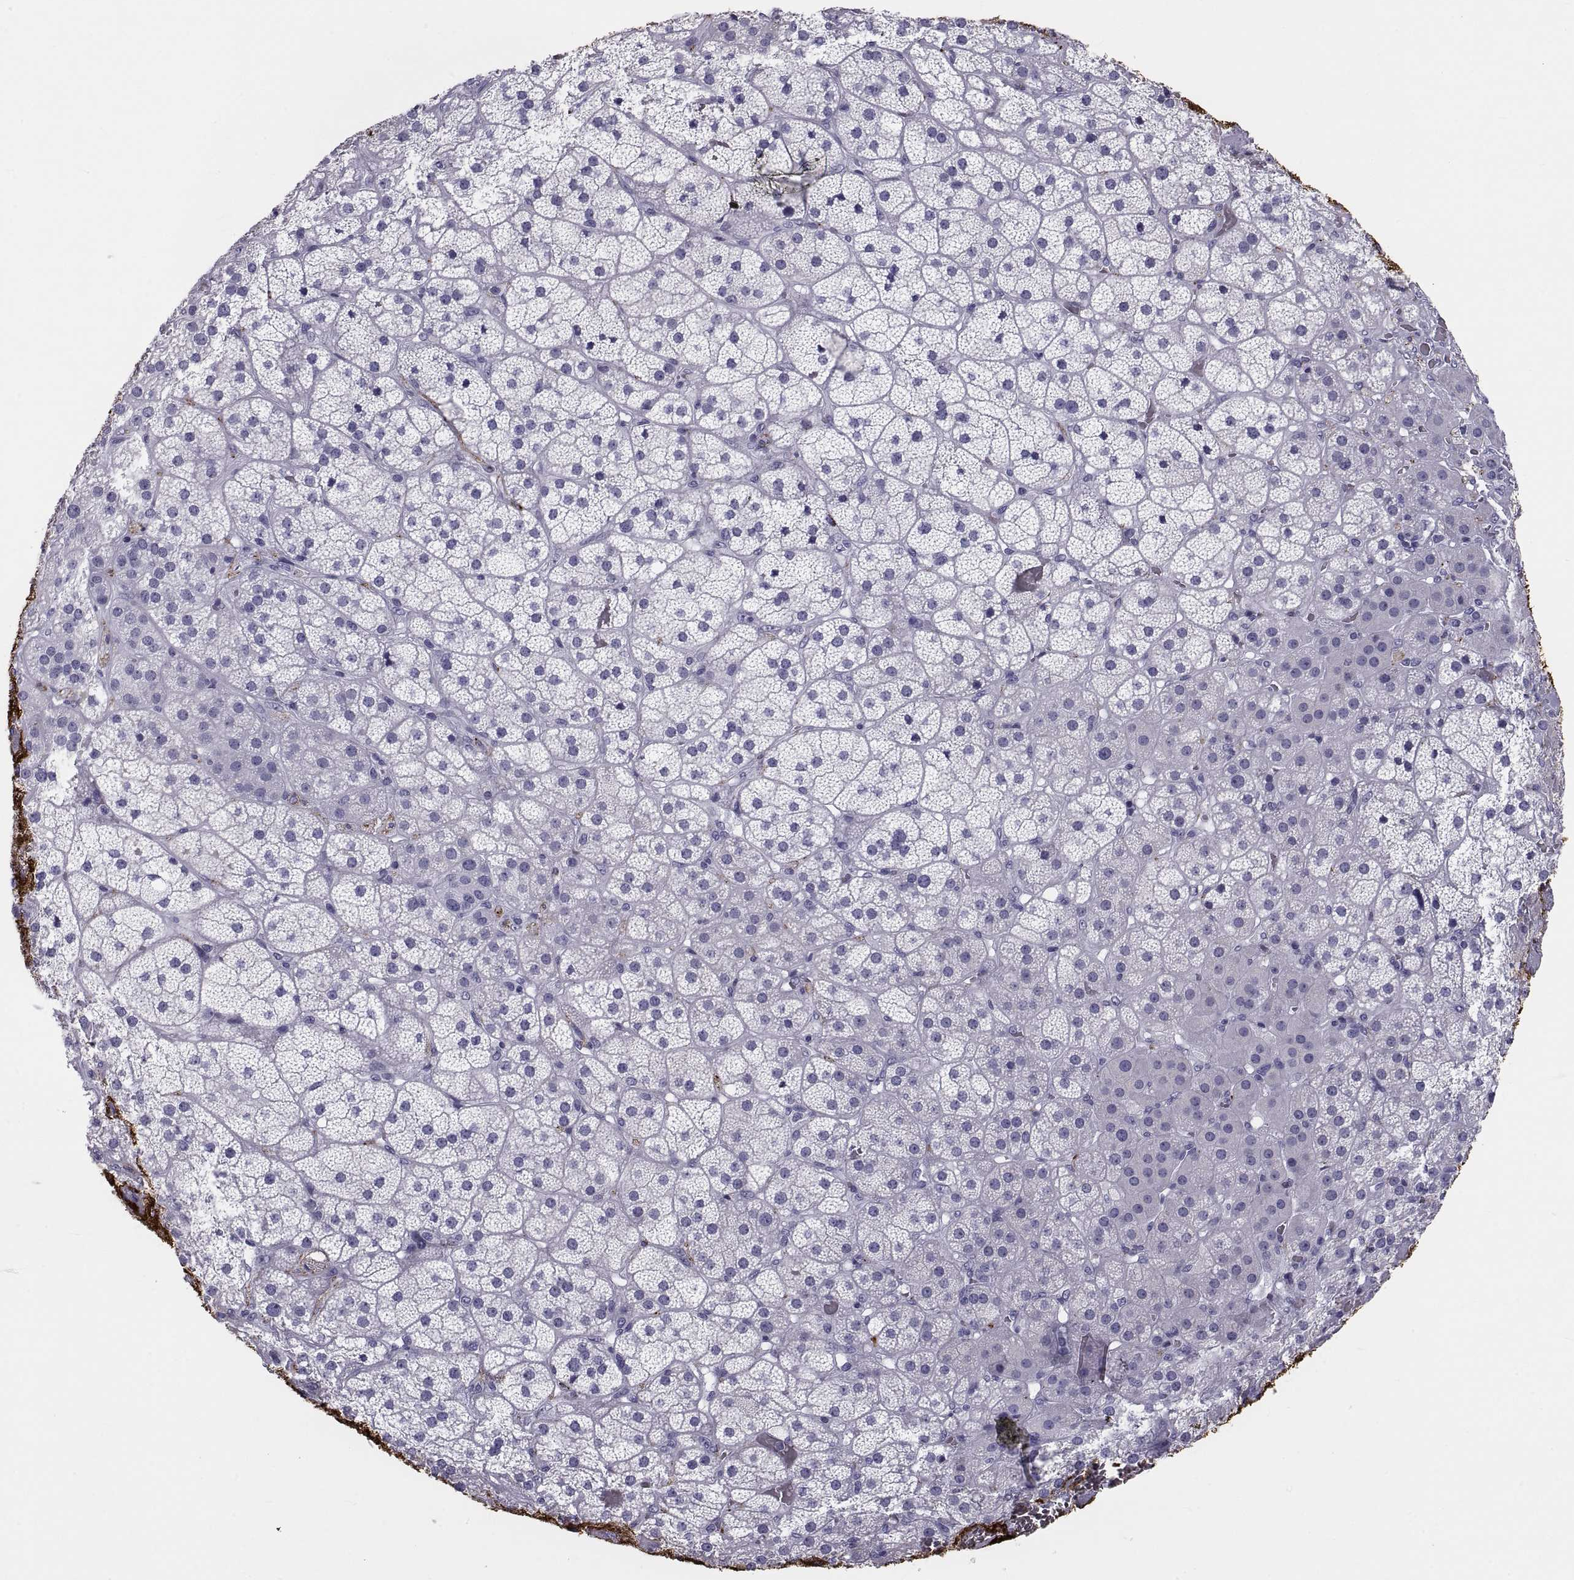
{"staining": {"intensity": "strong", "quantity": "<25%", "location": "cytoplasmic/membranous"}, "tissue": "adrenal gland", "cell_type": "Glandular cells", "image_type": "normal", "snomed": [{"axis": "morphology", "description": "Normal tissue, NOS"}, {"axis": "topography", "description": "Adrenal gland"}], "caption": "Glandular cells show strong cytoplasmic/membranous staining in approximately <25% of cells in normal adrenal gland.", "gene": "DEFB129", "patient": {"sex": "male", "age": 57}}